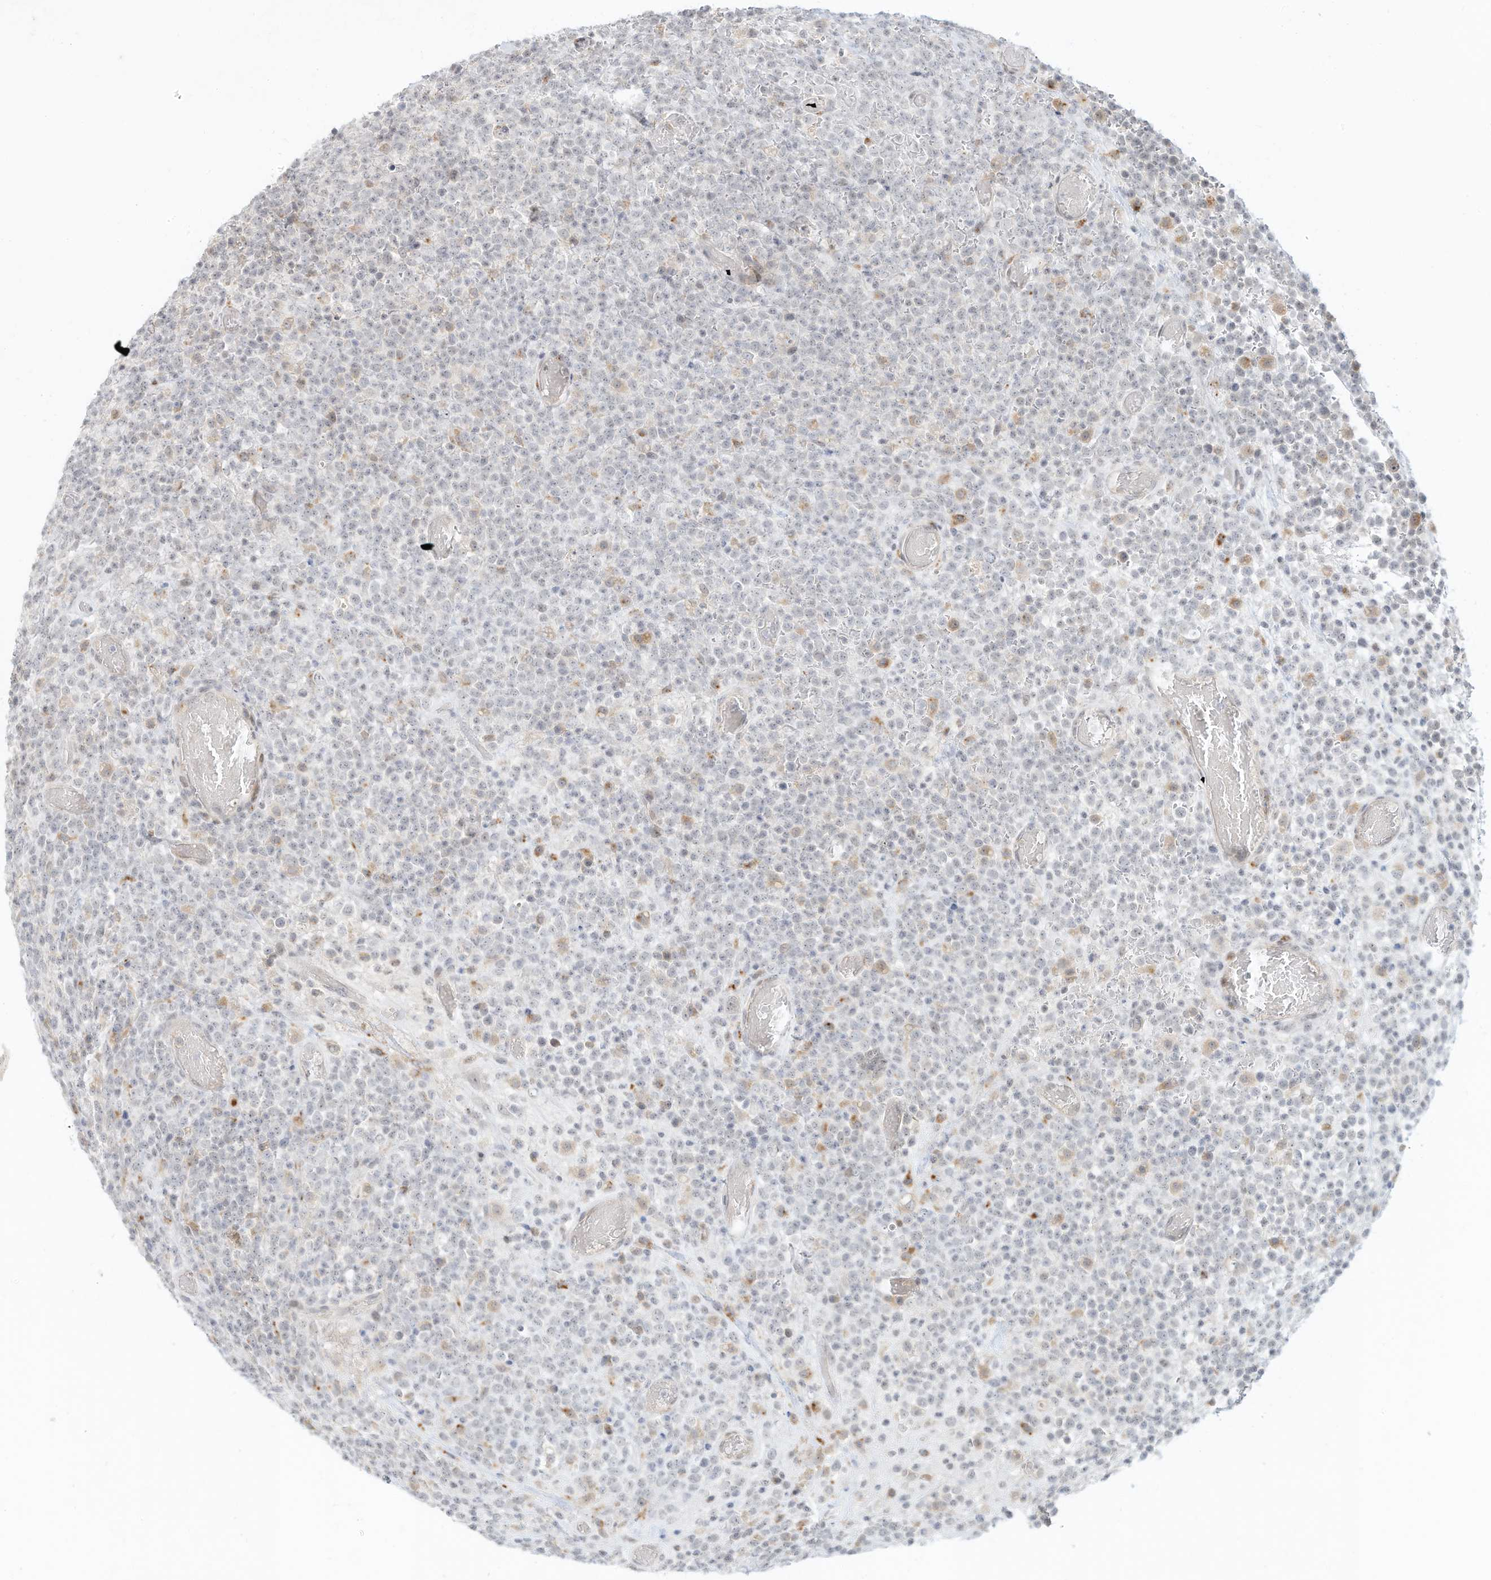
{"staining": {"intensity": "negative", "quantity": "none", "location": "none"}, "tissue": "lymphoma", "cell_type": "Tumor cells", "image_type": "cancer", "snomed": [{"axis": "morphology", "description": "Malignant lymphoma, non-Hodgkin's type, High grade"}, {"axis": "topography", "description": "Colon"}], "caption": "An image of human high-grade malignant lymphoma, non-Hodgkin's type is negative for staining in tumor cells.", "gene": "PAK6", "patient": {"sex": "female", "age": 53}}